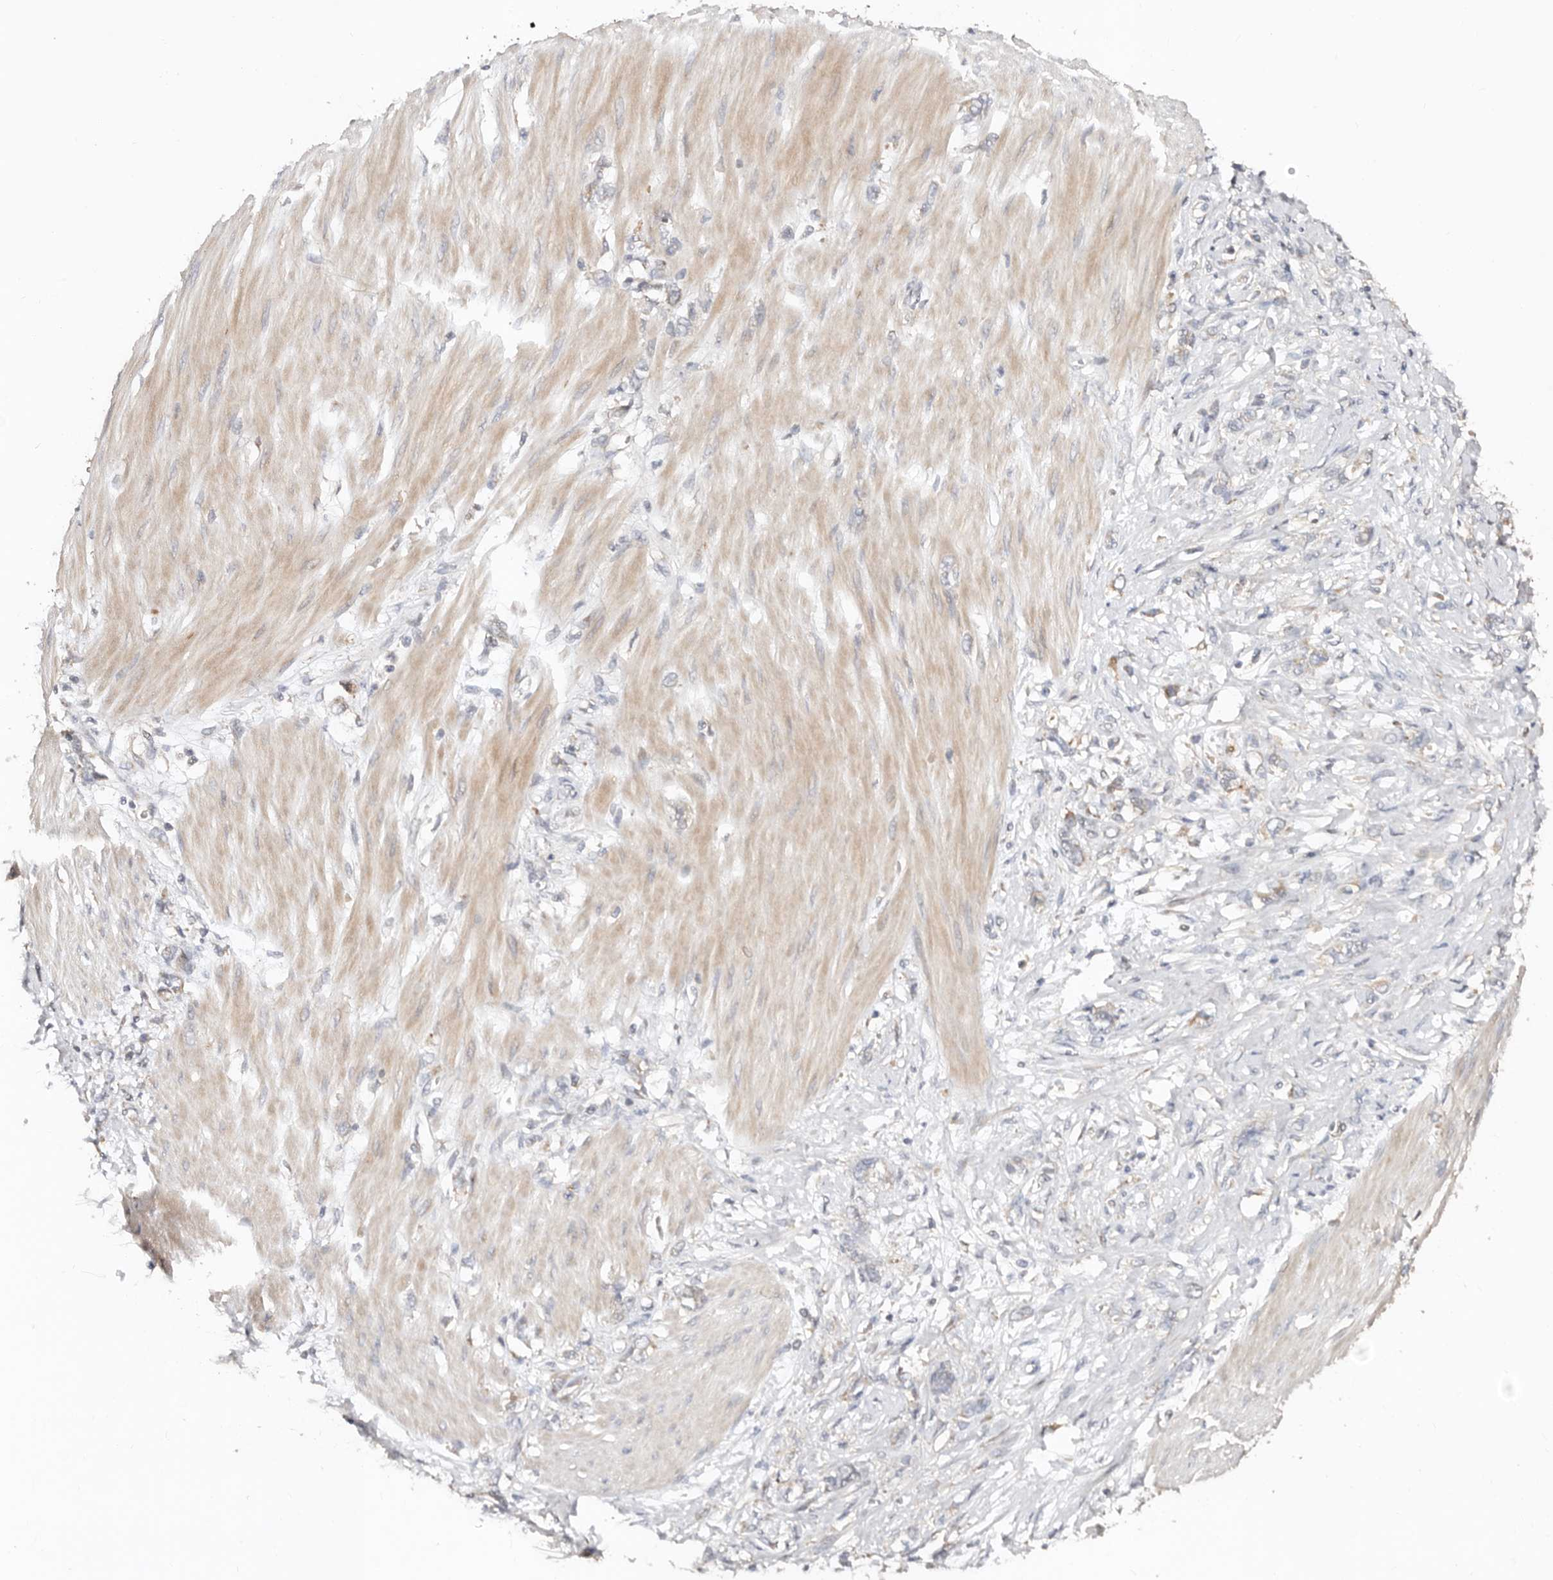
{"staining": {"intensity": "weak", "quantity": "<25%", "location": "cytoplasmic/membranous"}, "tissue": "stomach cancer", "cell_type": "Tumor cells", "image_type": "cancer", "snomed": [{"axis": "morphology", "description": "Adenocarcinoma, NOS"}, {"axis": "topography", "description": "Stomach"}], "caption": "A high-resolution micrograph shows IHC staining of stomach cancer, which displays no significant expression in tumor cells.", "gene": "DENND11", "patient": {"sex": "female", "age": 76}}